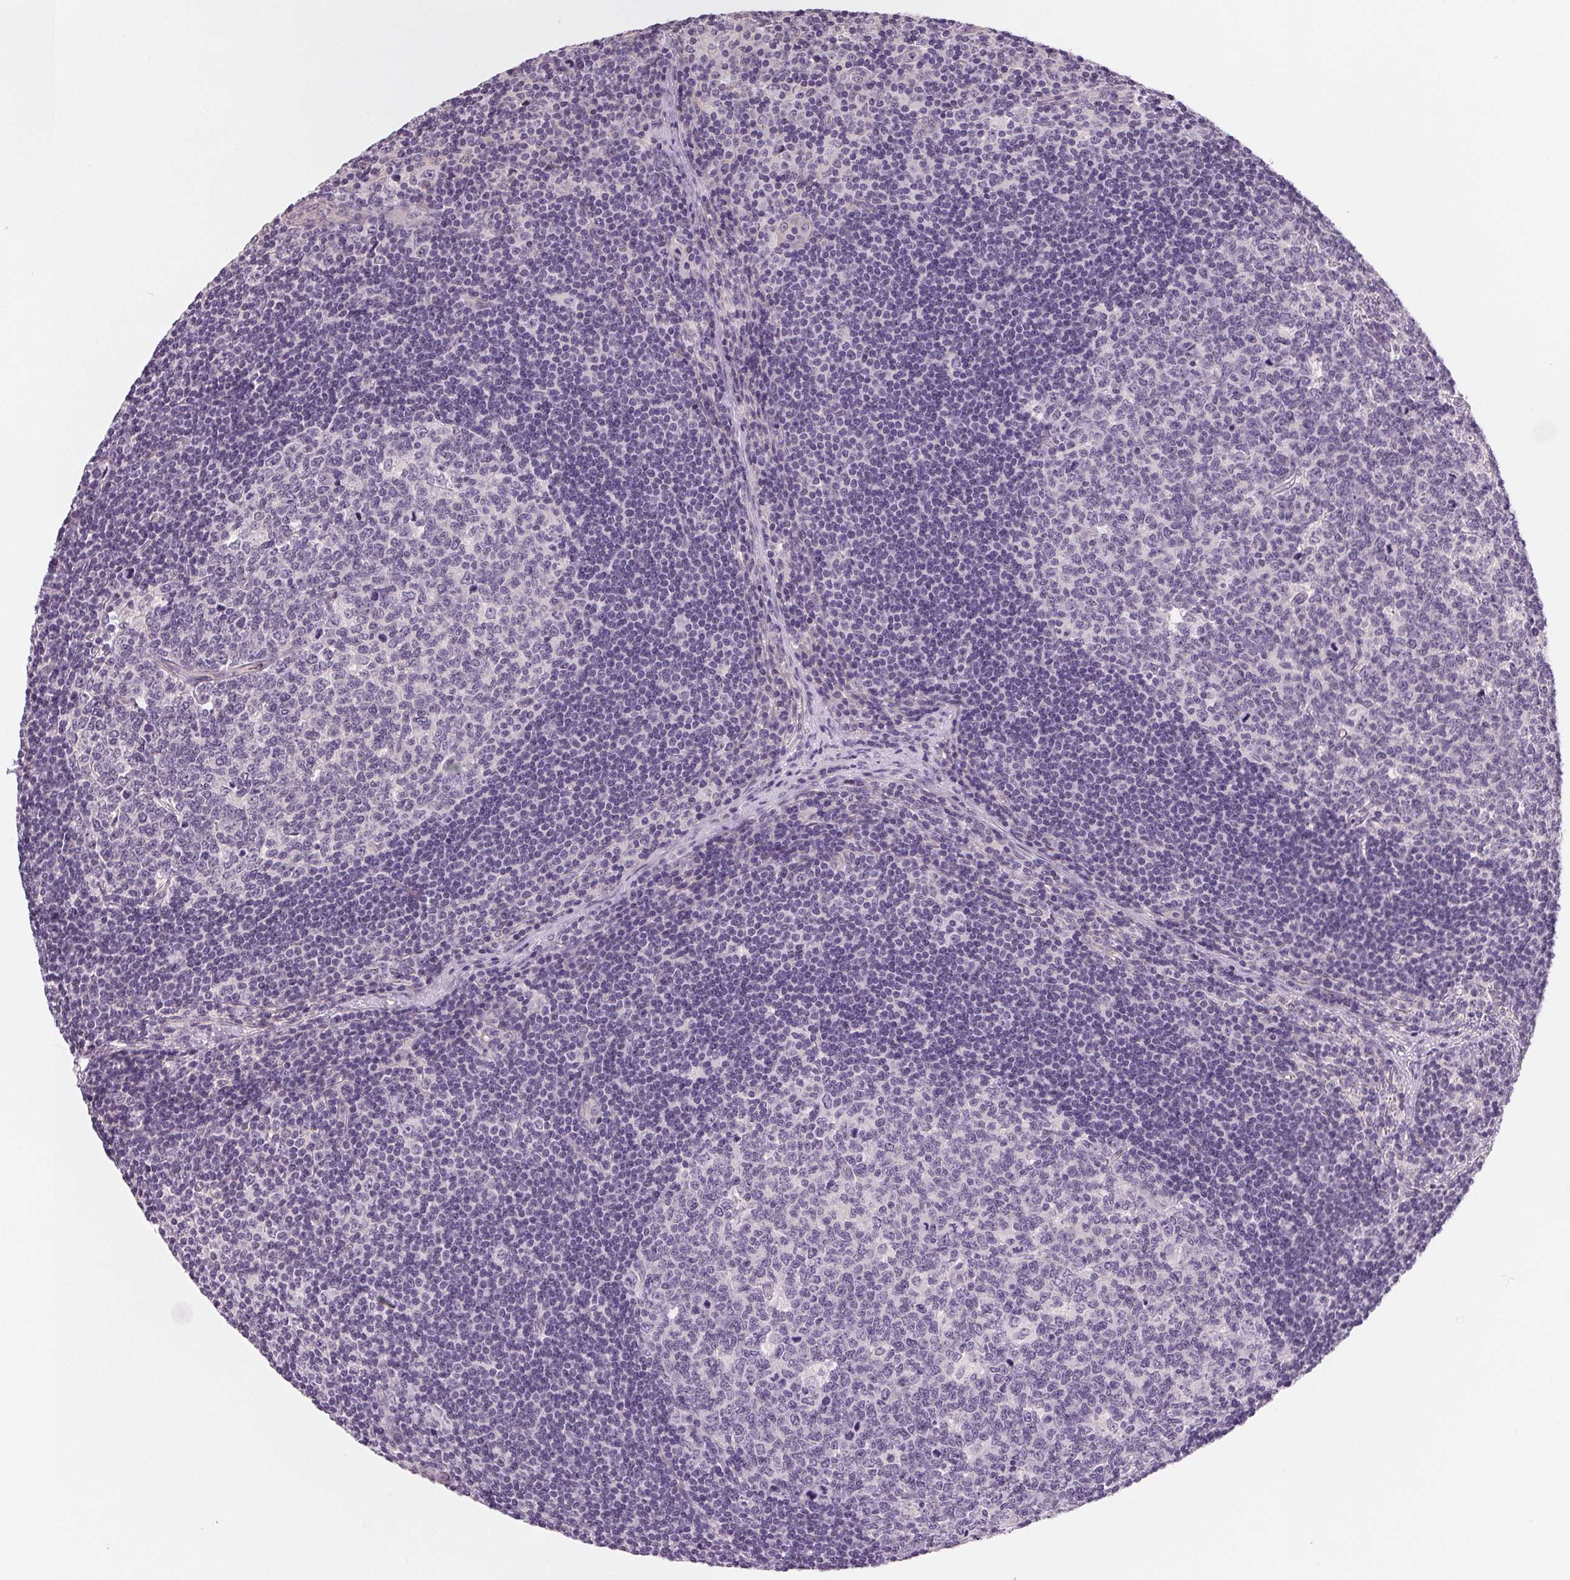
{"staining": {"intensity": "negative", "quantity": "none", "location": "none"}, "tissue": "lymph node", "cell_type": "Germinal center cells", "image_type": "normal", "snomed": [{"axis": "morphology", "description": "Normal tissue, NOS"}, {"axis": "topography", "description": "Lymph node"}], "caption": "An IHC micrograph of normal lymph node is shown. There is no staining in germinal center cells of lymph node.", "gene": "CFC1B", "patient": {"sex": "female", "age": 41}}